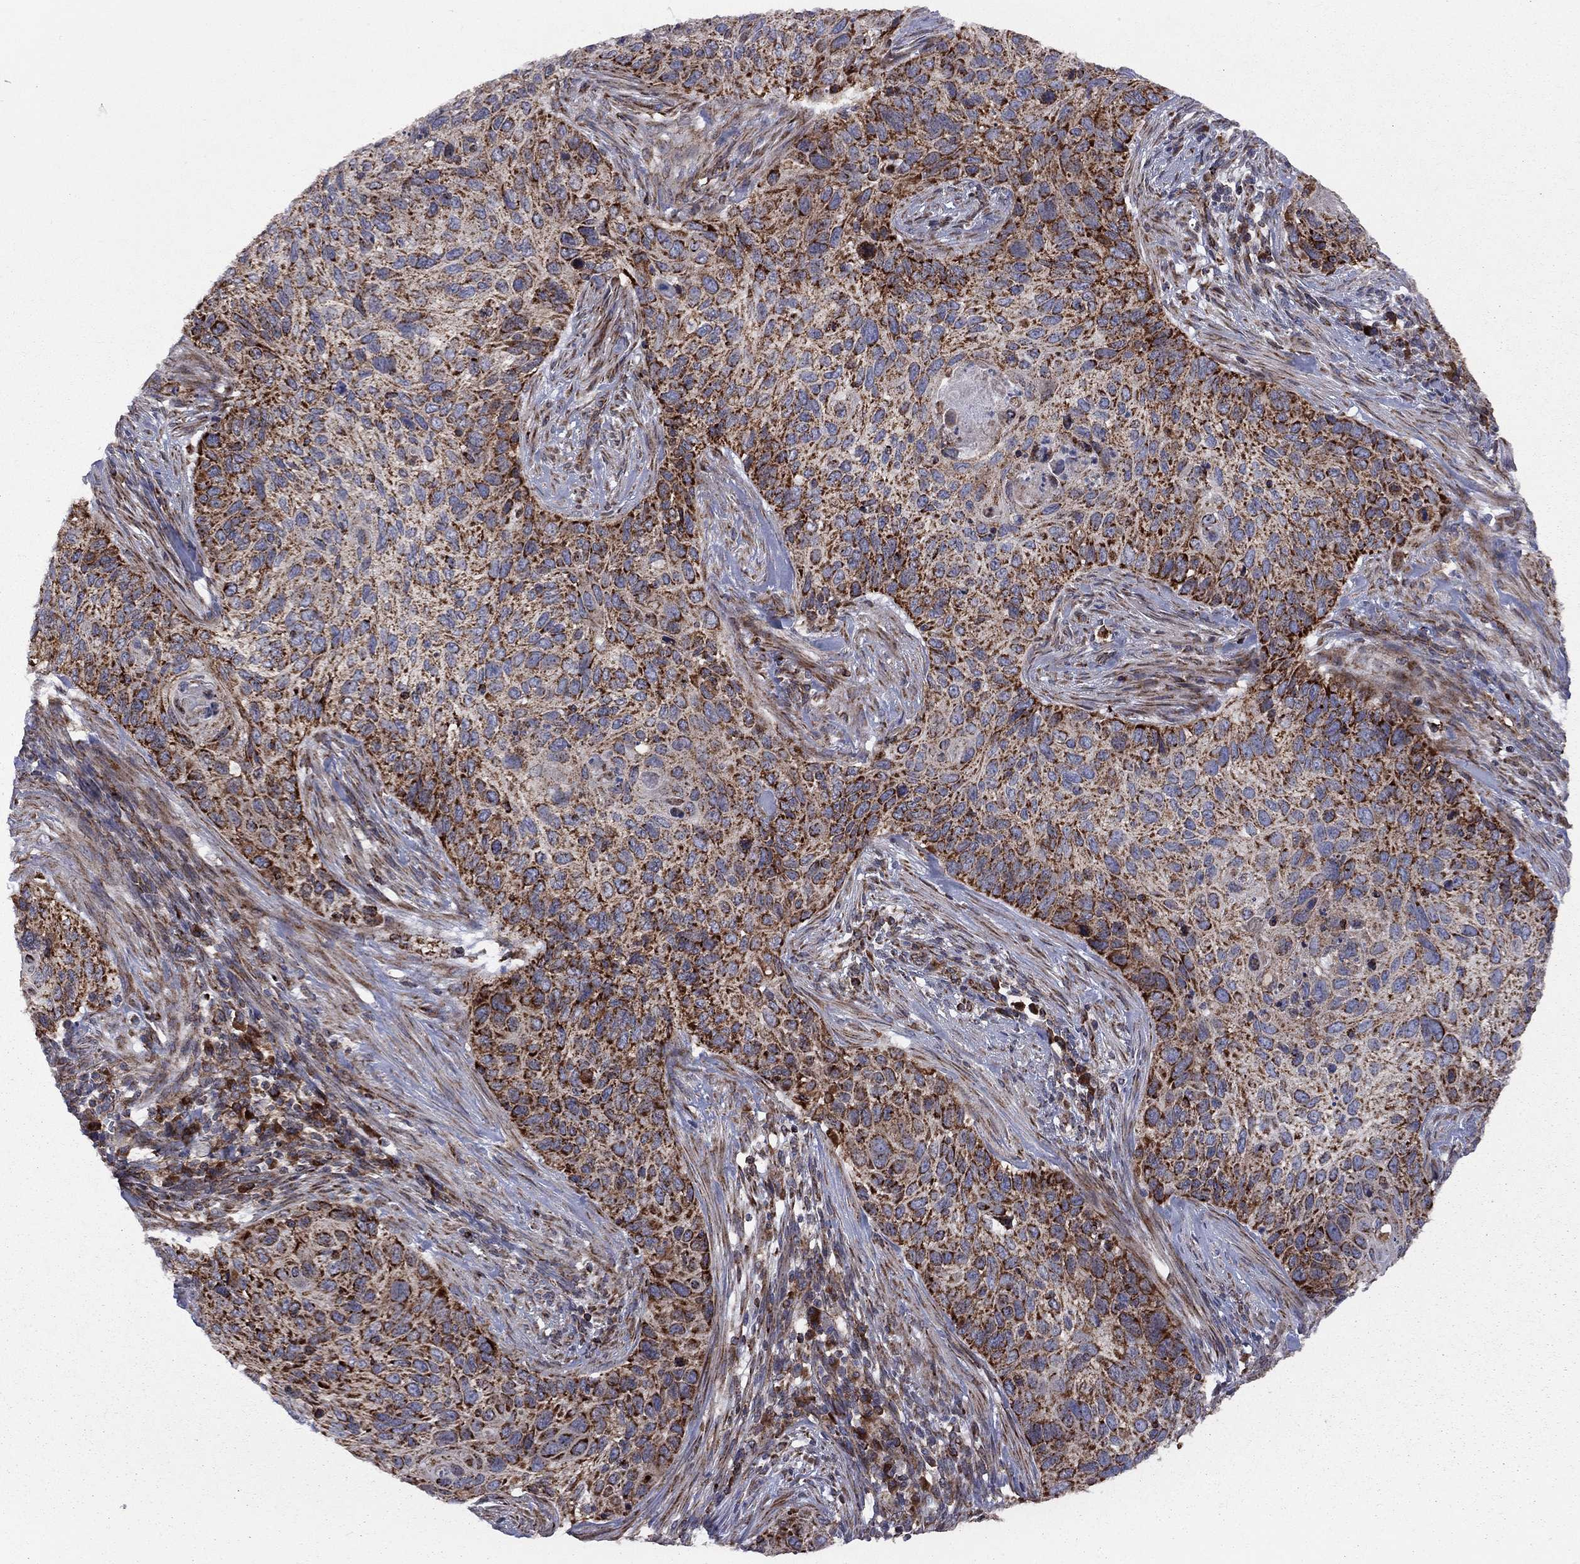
{"staining": {"intensity": "strong", "quantity": "25%-75%", "location": "cytoplasmic/membranous"}, "tissue": "cervical cancer", "cell_type": "Tumor cells", "image_type": "cancer", "snomed": [{"axis": "morphology", "description": "Squamous cell carcinoma, NOS"}, {"axis": "topography", "description": "Cervix"}], "caption": "A high amount of strong cytoplasmic/membranous positivity is identified in about 25%-75% of tumor cells in squamous cell carcinoma (cervical) tissue. Nuclei are stained in blue.", "gene": "CLPTM1", "patient": {"sex": "female", "age": 70}}